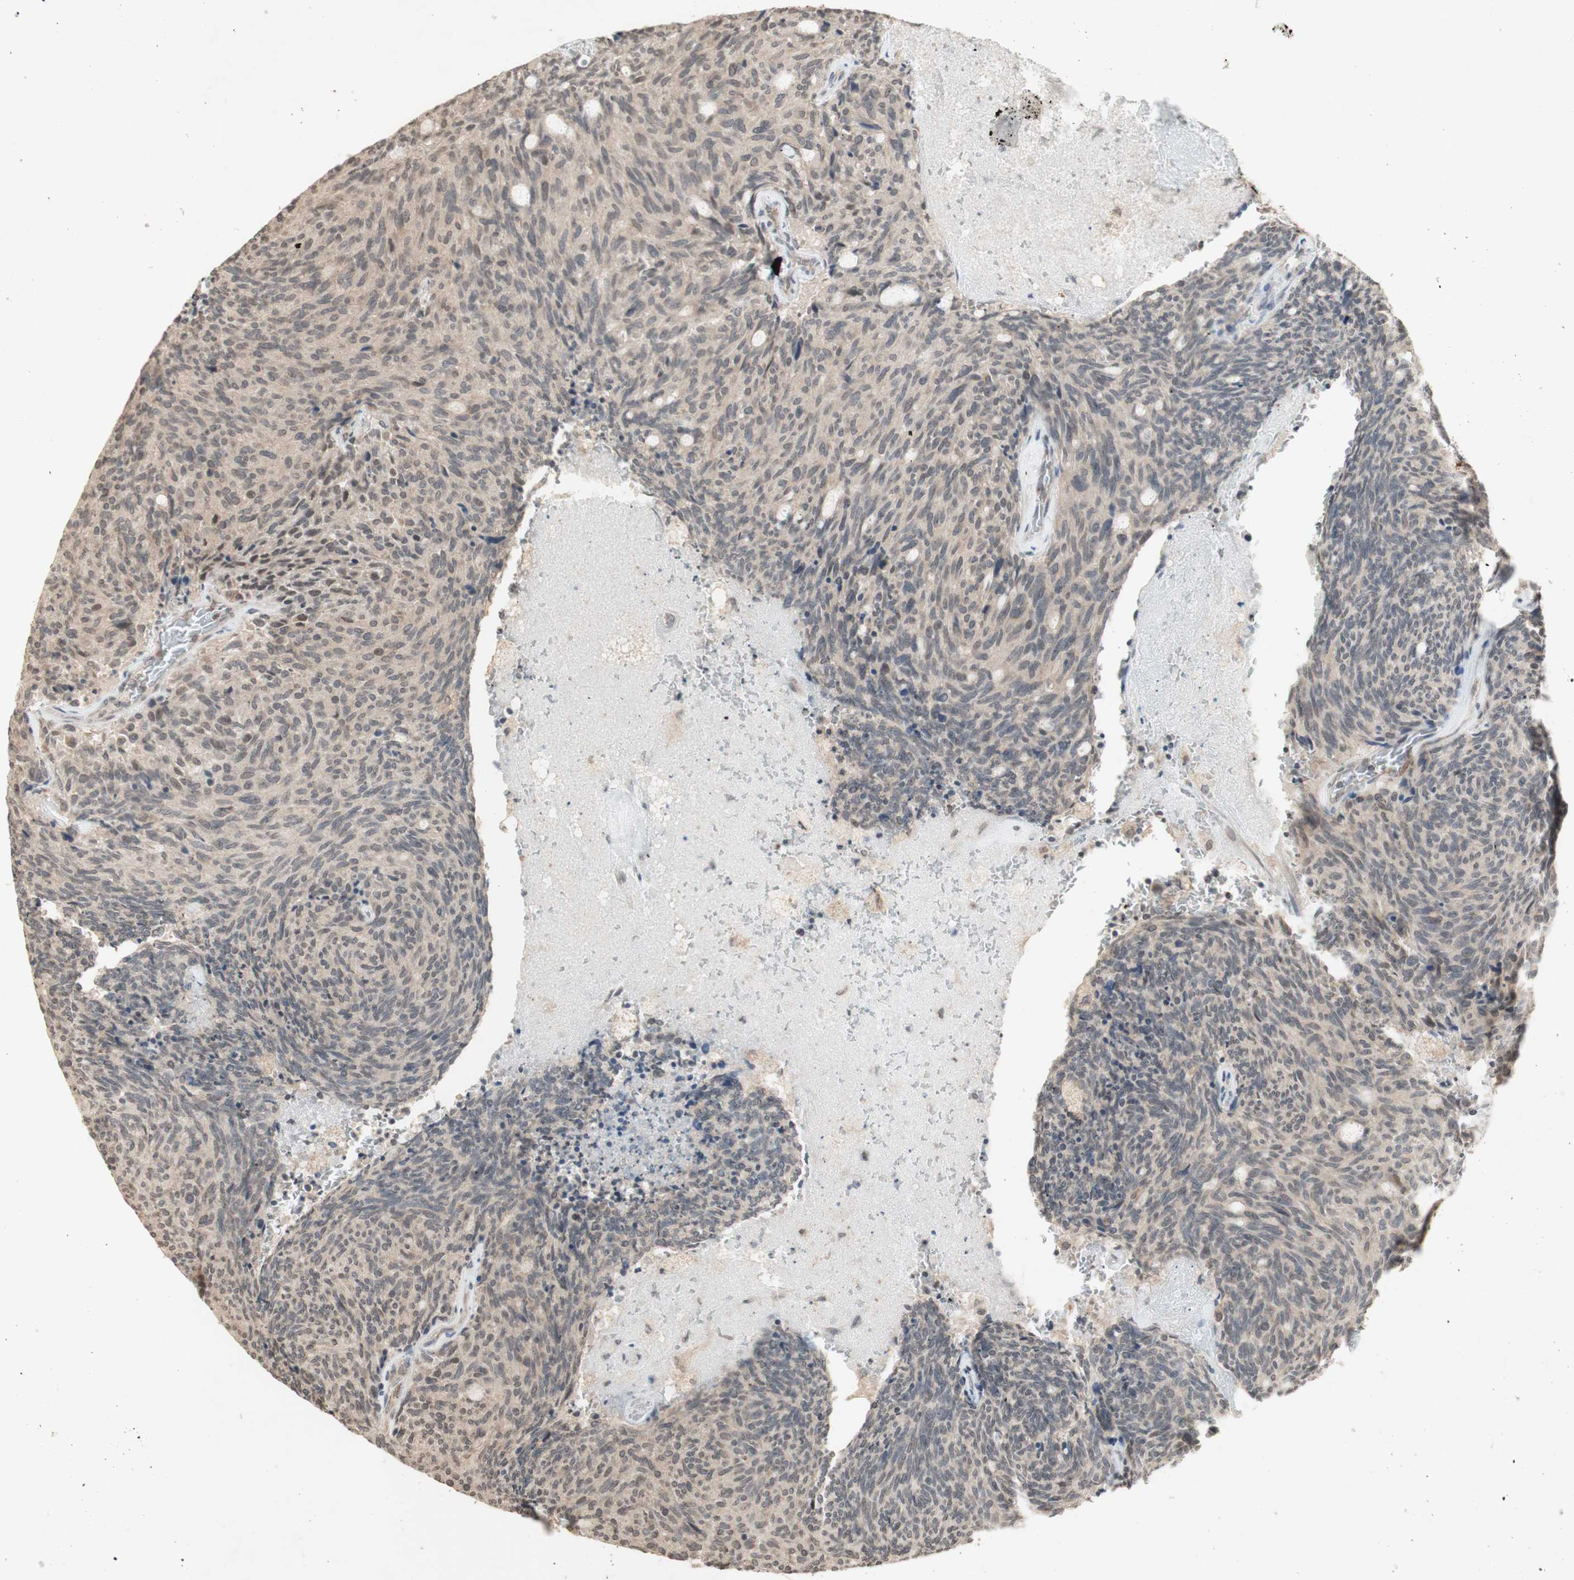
{"staining": {"intensity": "weak", "quantity": ">75%", "location": "cytoplasmic/membranous"}, "tissue": "carcinoid", "cell_type": "Tumor cells", "image_type": "cancer", "snomed": [{"axis": "morphology", "description": "Carcinoid, malignant, NOS"}, {"axis": "topography", "description": "Pancreas"}], "caption": "Human malignant carcinoid stained for a protein (brown) reveals weak cytoplasmic/membranous positive positivity in about >75% of tumor cells.", "gene": "GLI1", "patient": {"sex": "female", "age": 54}}